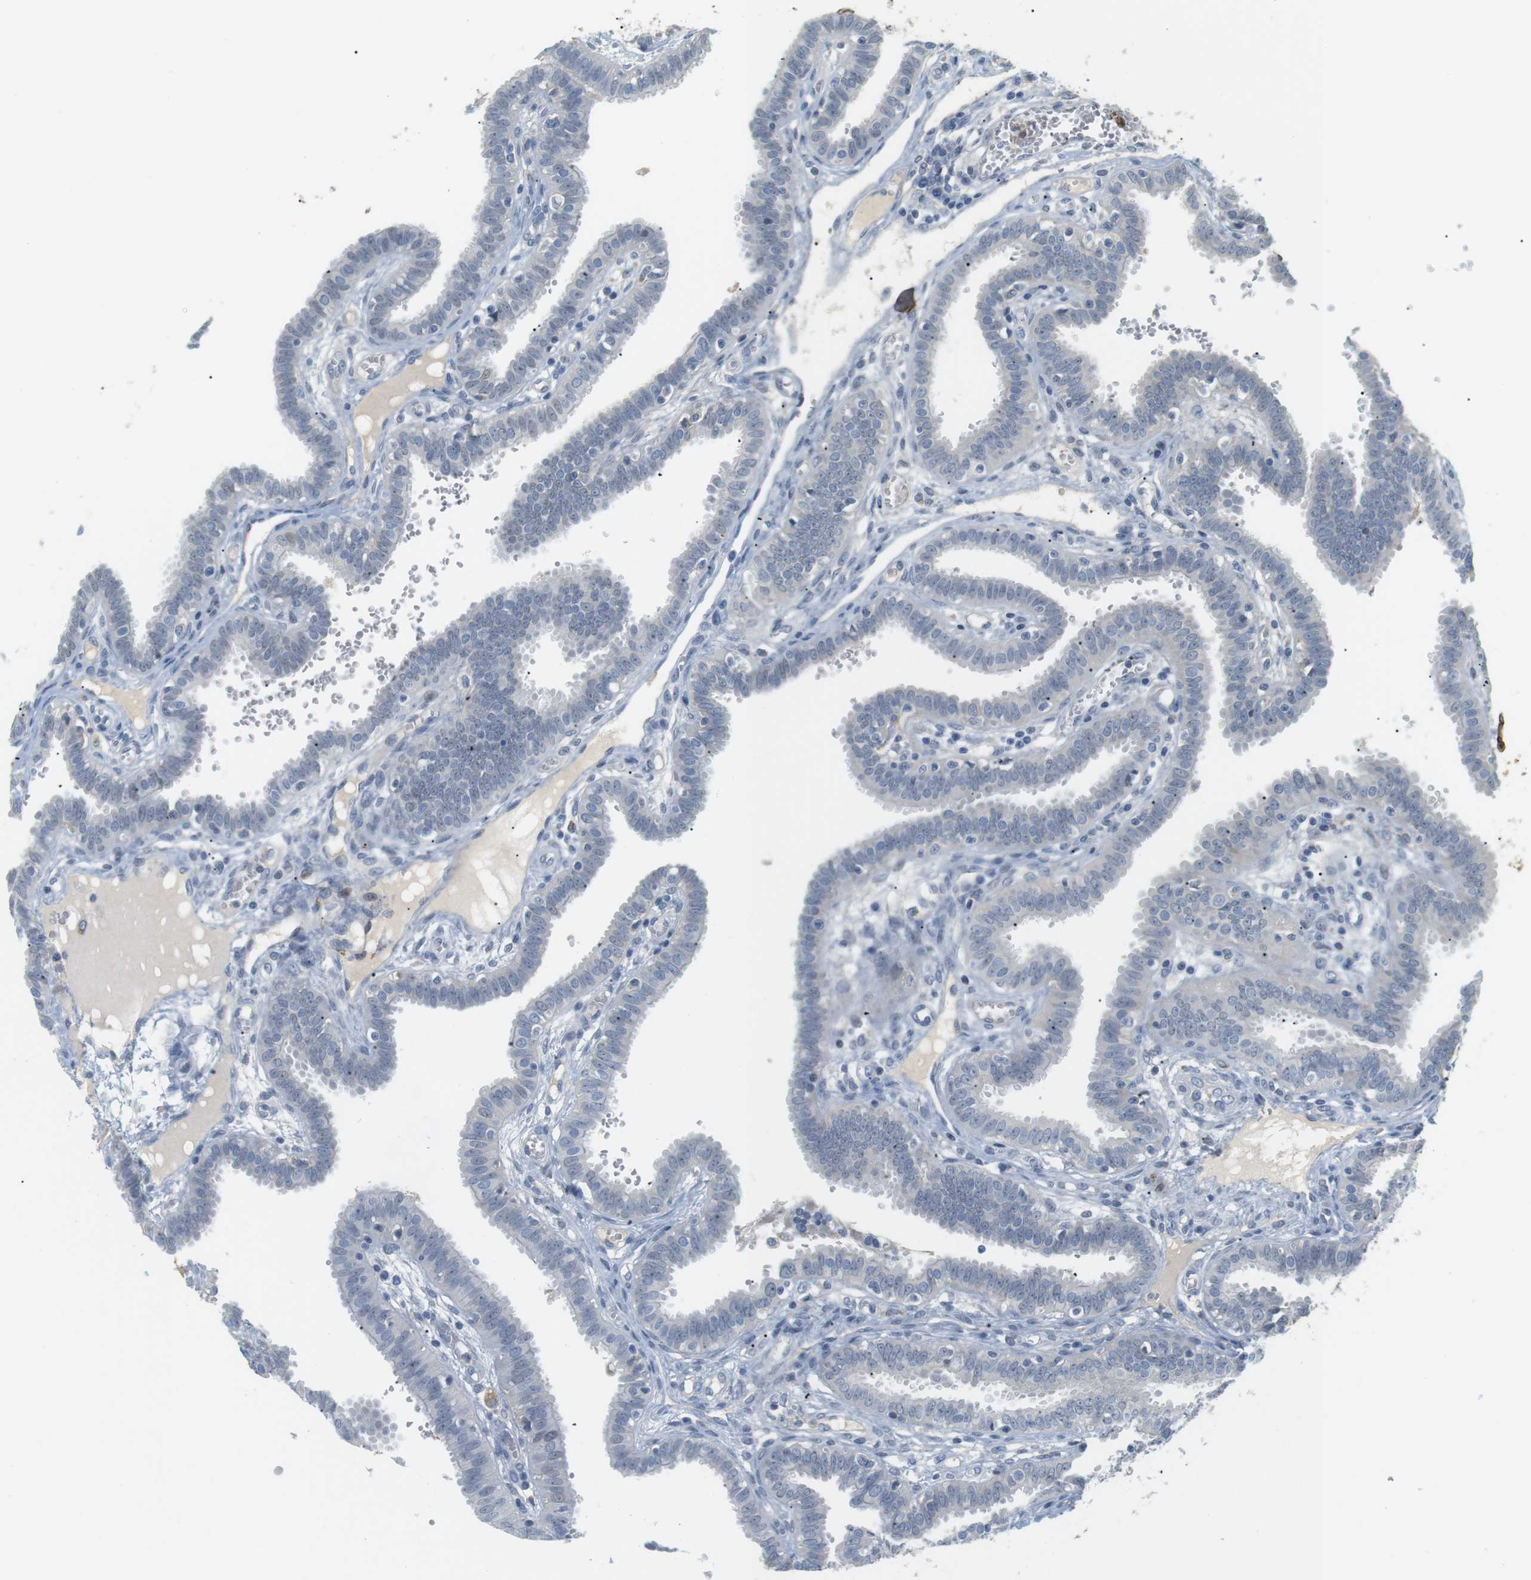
{"staining": {"intensity": "negative", "quantity": "none", "location": "none"}, "tissue": "fallopian tube", "cell_type": "Glandular cells", "image_type": "normal", "snomed": [{"axis": "morphology", "description": "Normal tissue, NOS"}, {"axis": "topography", "description": "Fallopian tube"}], "caption": "Image shows no significant protein expression in glandular cells of unremarkable fallopian tube. (Brightfield microscopy of DAB (3,3'-diaminobenzidine) IHC at high magnification).", "gene": "CD300E", "patient": {"sex": "female", "age": 32}}